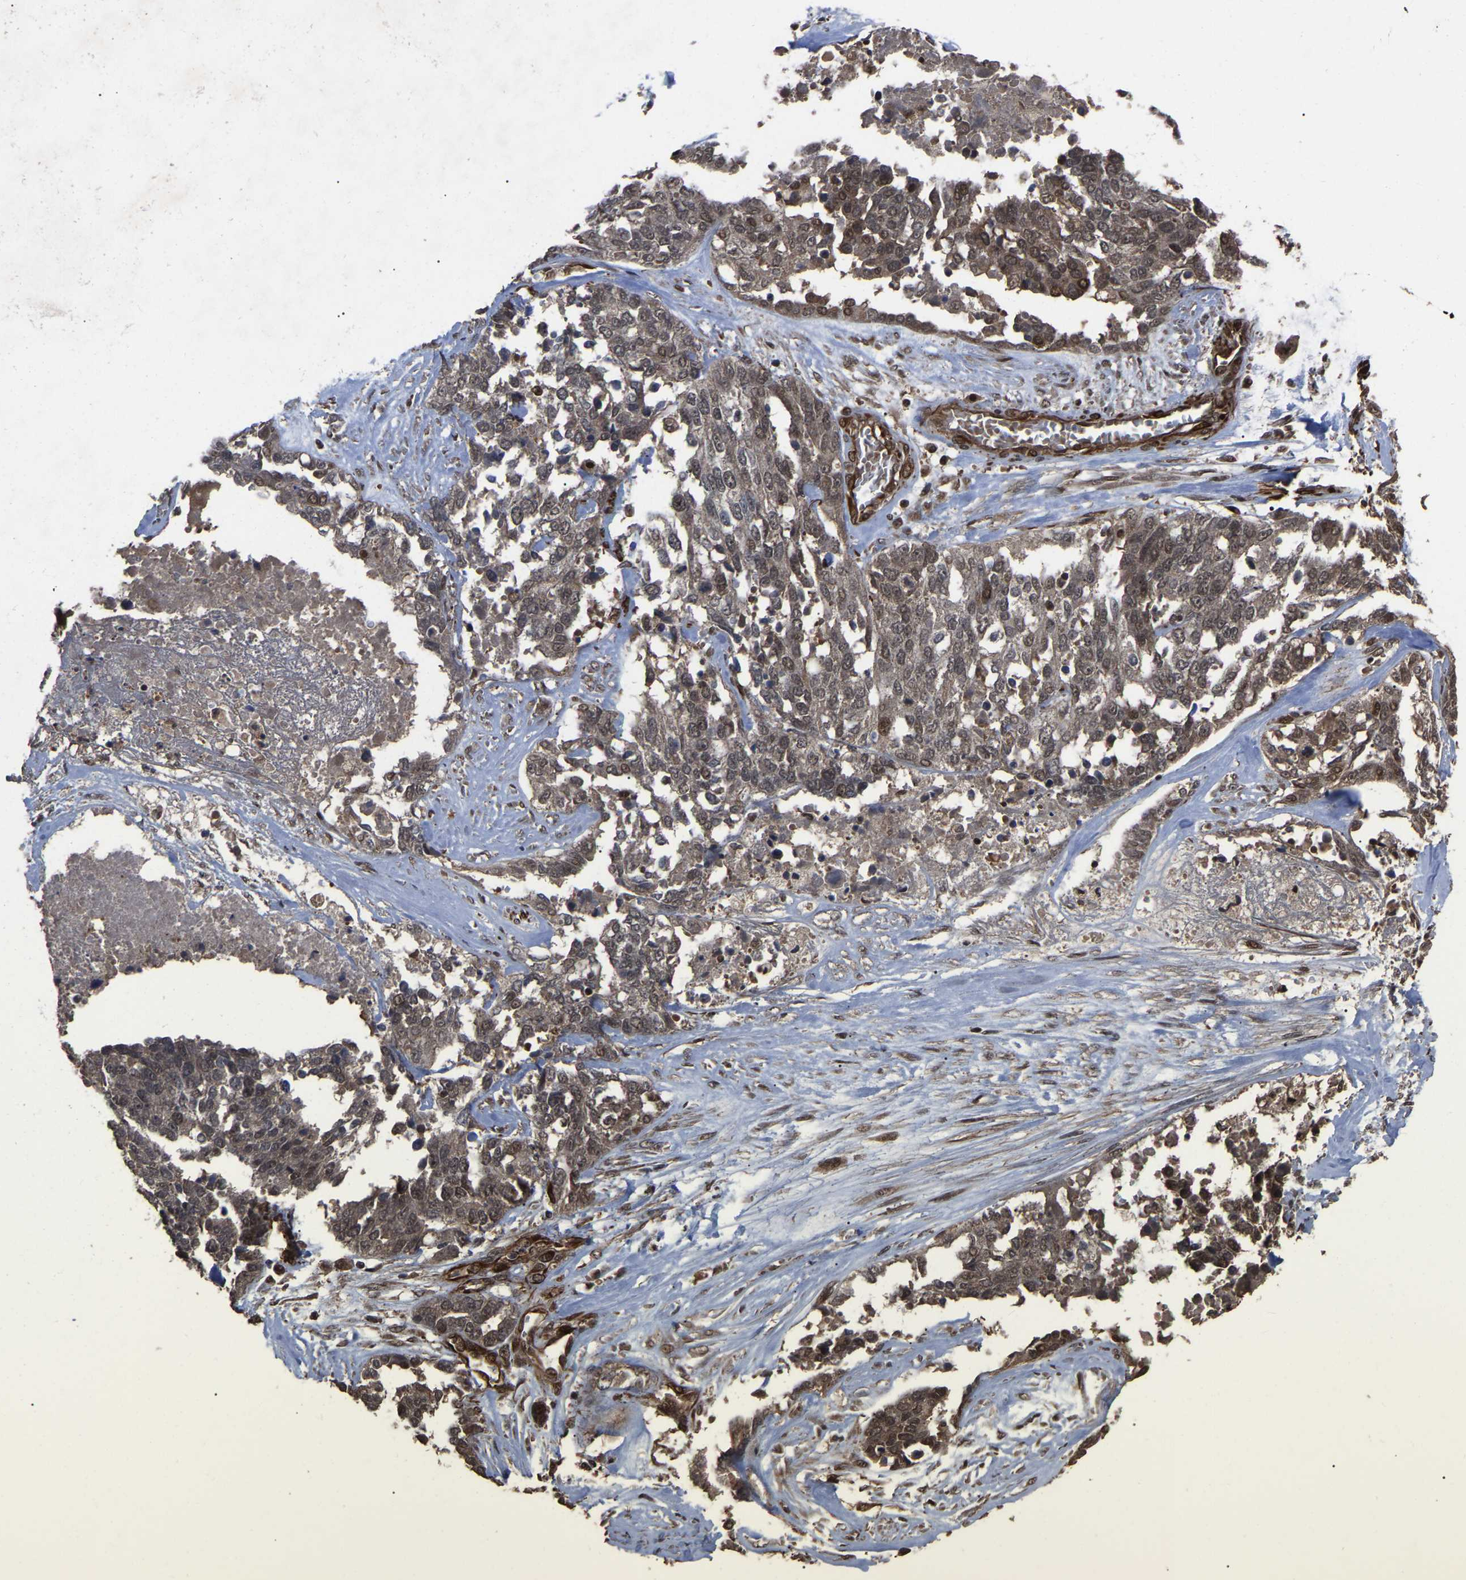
{"staining": {"intensity": "moderate", "quantity": "25%-75%", "location": "cytoplasmic/membranous"}, "tissue": "ovarian cancer", "cell_type": "Tumor cells", "image_type": "cancer", "snomed": [{"axis": "morphology", "description": "Cystadenocarcinoma, serous, NOS"}, {"axis": "topography", "description": "Ovary"}], "caption": "Serous cystadenocarcinoma (ovarian) stained with DAB IHC shows medium levels of moderate cytoplasmic/membranous positivity in approximately 25%-75% of tumor cells. (DAB (3,3'-diaminobenzidine) IHC with brightfield microscopy, high magnification).", "gene": "FAM161B", "patient": {"sex": "female", "age": 44}}